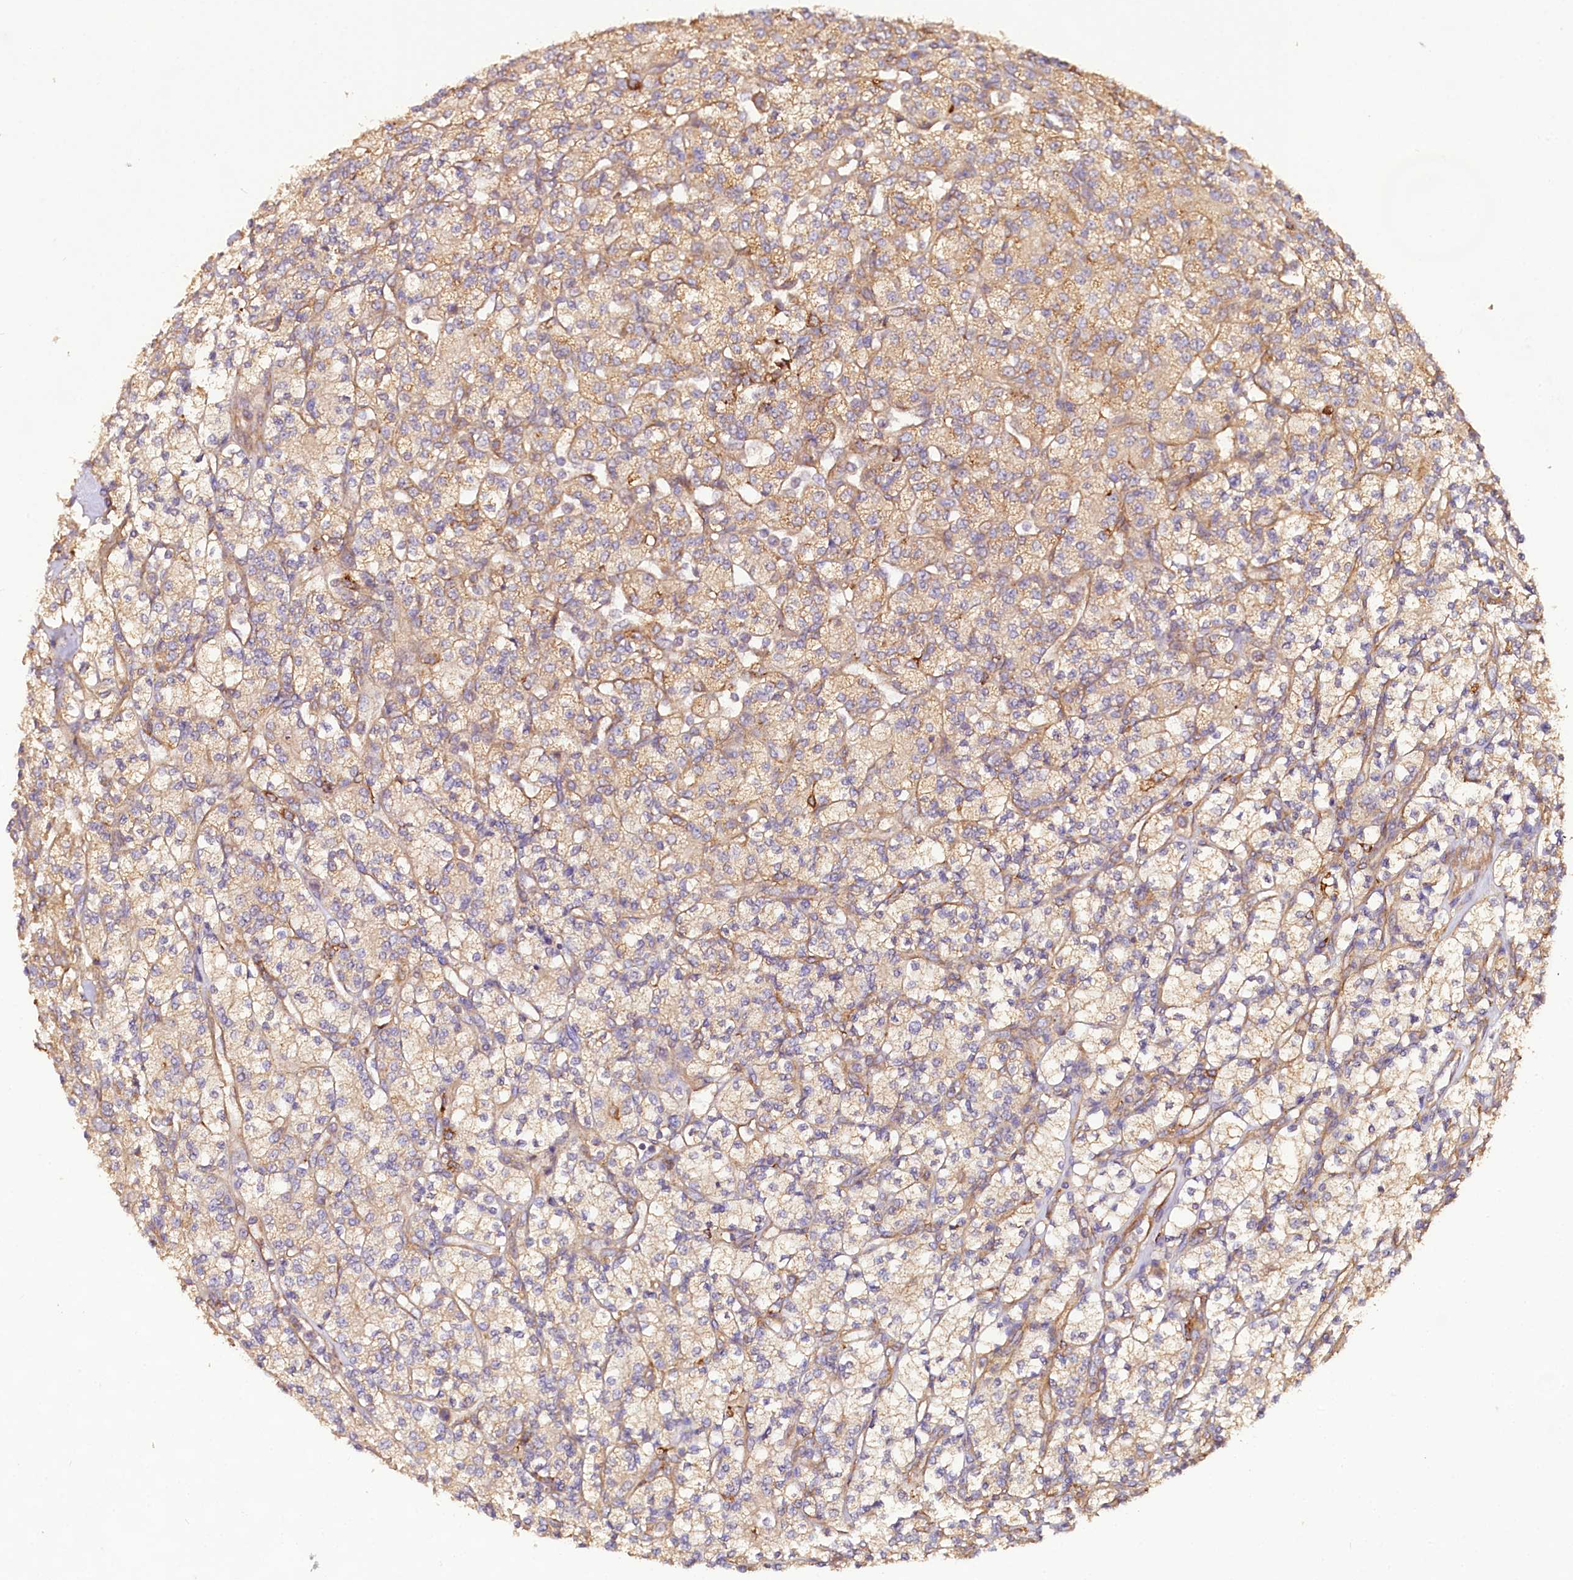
{"staining": {"intensity": "weak", "quantity": "25%-75%", "location": "cytoplasmic/membranous"}, "tissue": "renal cancer", "cell_type": "Tumor cells", "image_type": "cancer", "snomed": [{"axis": "morphology", "description": "Adenocarcinoma, NOS"}, {"axis": "topography", "description": "Kidney"}], "caption": "An image showing weak cytoplasmic/membranous staining in approximately 25%-75% of tumor cells in renal adenocarcinoma, as visualized by brown immunohistochemical staining.", "gene": "CSAD", "patient": {"sex": "male", "age": 77}}